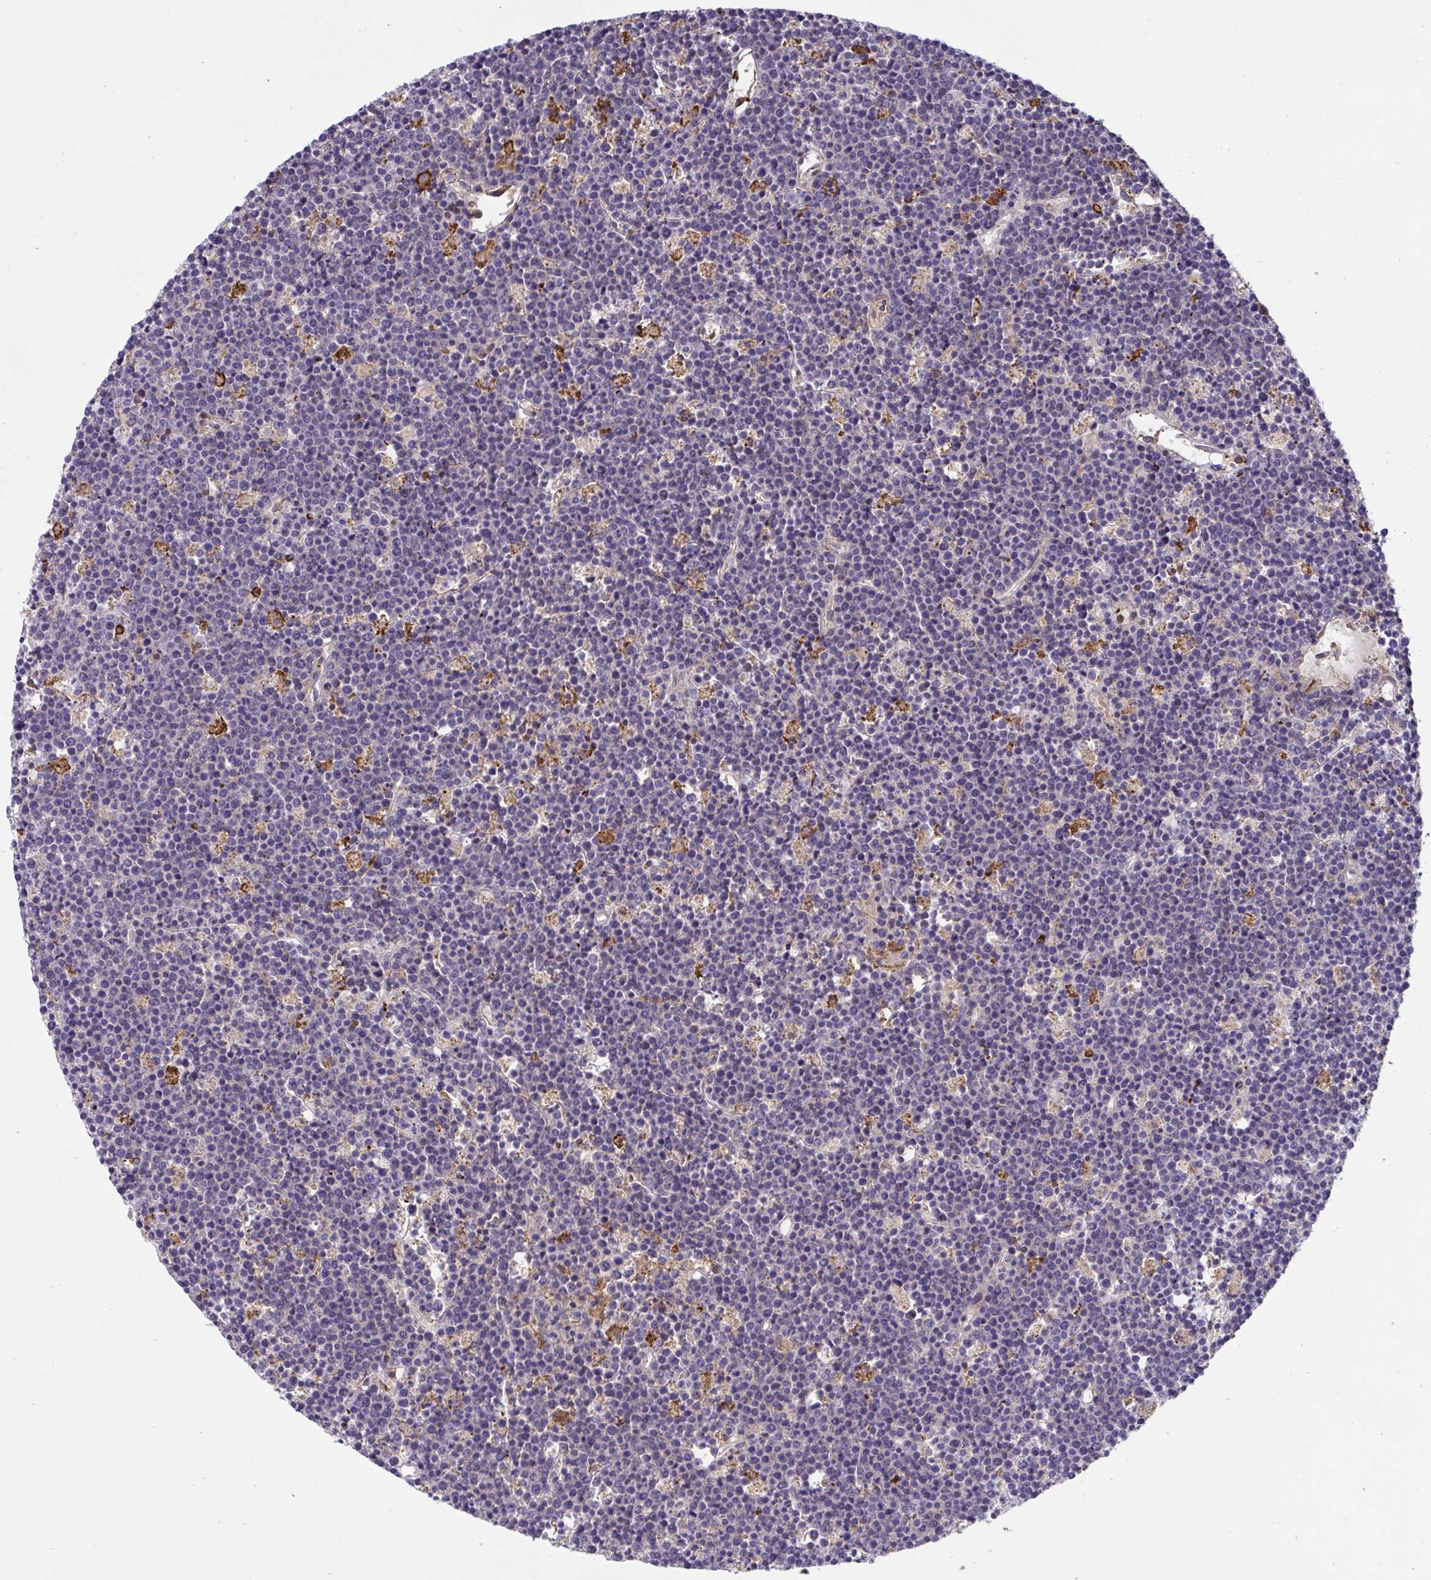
{"staining": {"intensity": "moderate", "quantity": "<25%", "location": "cytoplasmic/membranous,nuclear"}, "tissue": "lymphoma", "cell_type": "Tumor cells", "image_type": "cancer", "snomed": [{"axis": "morphology", "description": "Malignant lymphoma, non-Hodgkin's type, High grade"}, {"axis": "topography", "description": "Ovary"}], "caption": "DAB (3,3'-diaminobenzidine) immunohistochemical staining of malignant lymphoma, non-Hodgkin's type (high-grade) shows moderate cytoplasmic/membranous and nuclear protein staining in about <25% of tumor cells. (DAB (3,3'-diaminobenzidine) IHC, brown staining for protein, blue staining for nuclei).", "gene": "PPIH", "patient": {"sex": "female", "age": 56}}